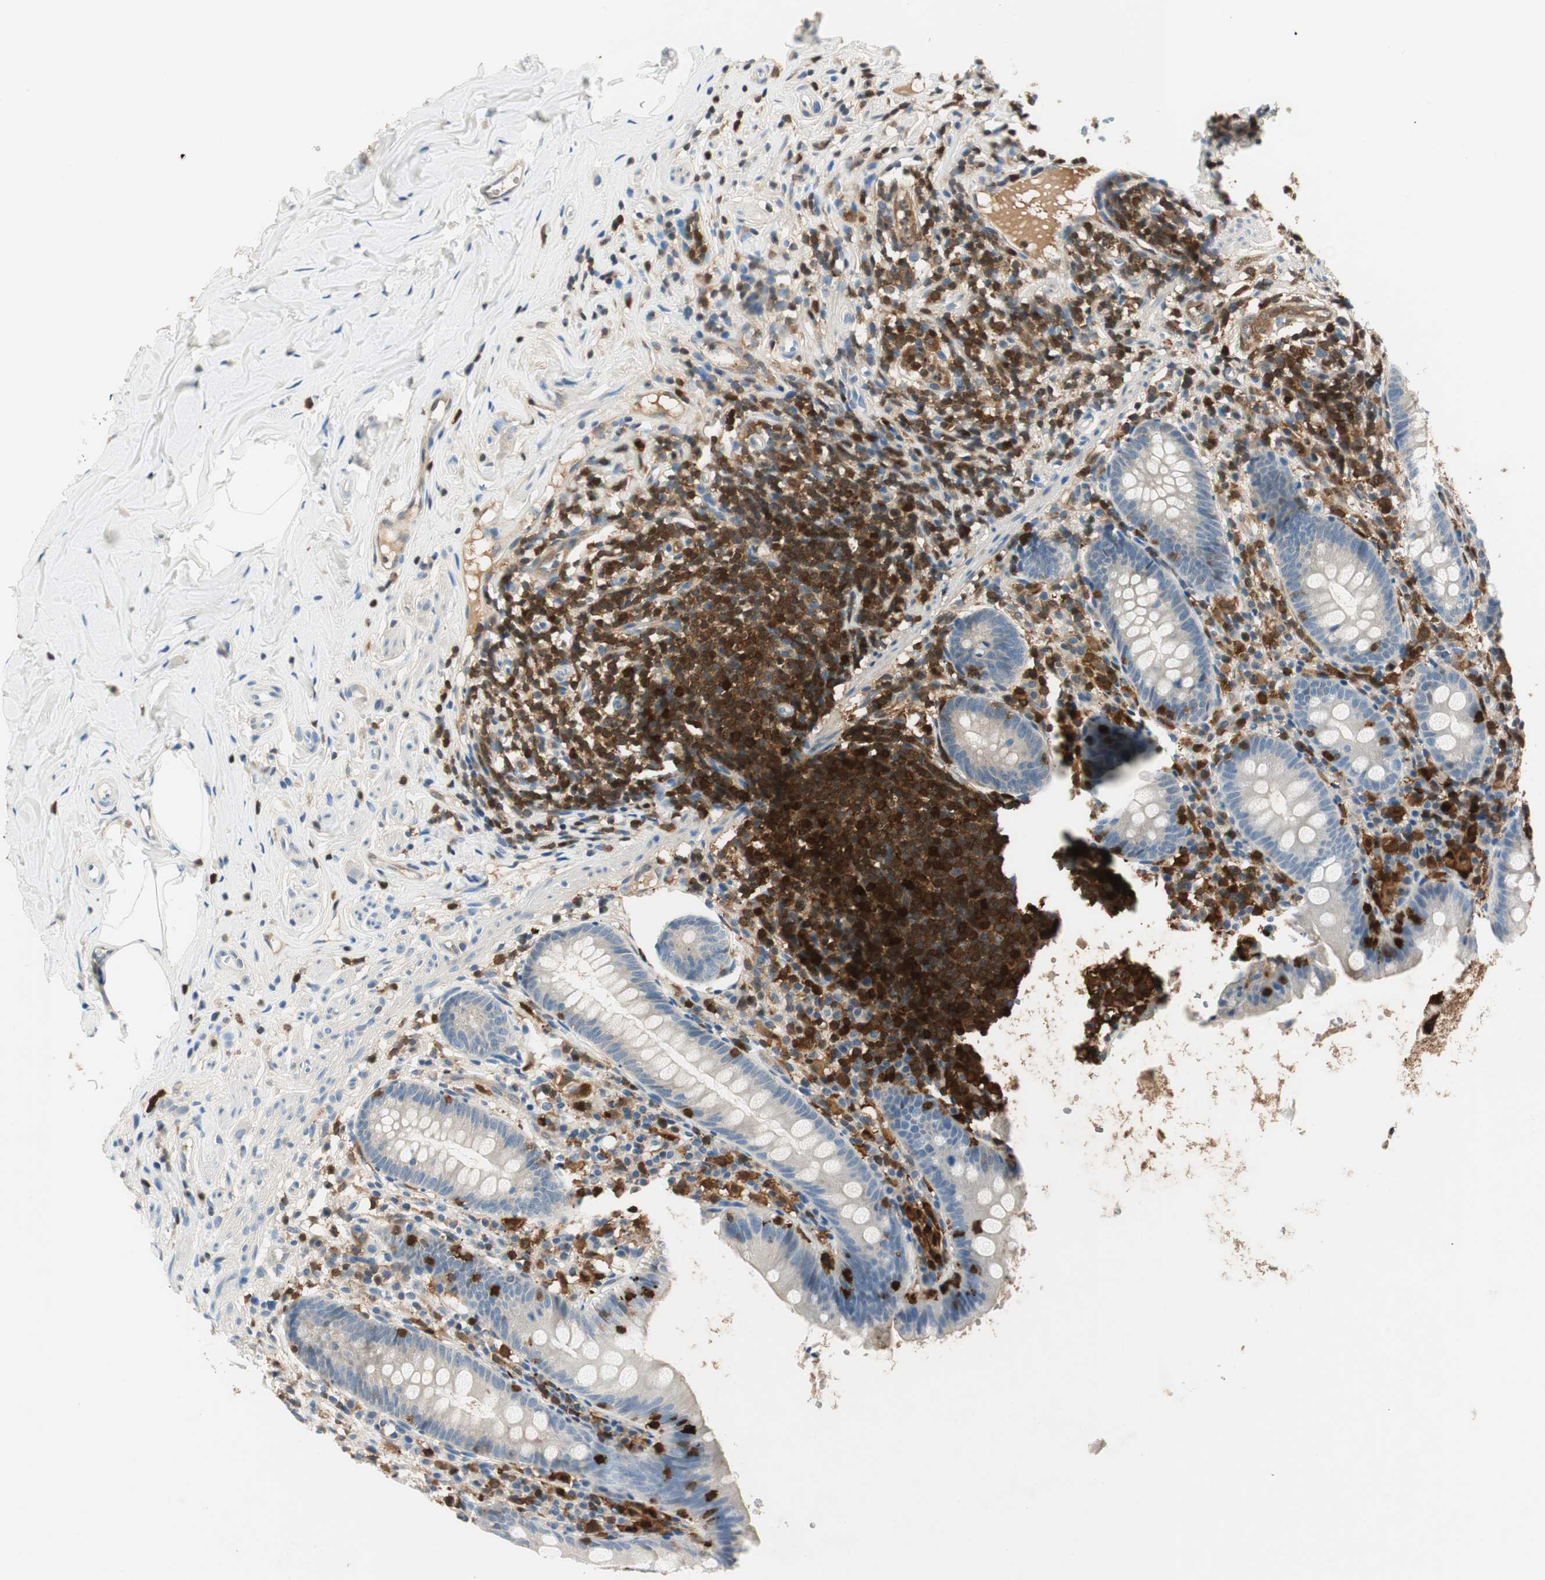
{"staining": {"intensity": "negative", "quantity": "none", "location": "none"}, "tissue": "appendix", "cell_type": "Glandular cells", "image_type": "normal", "snomed": [{"axis": "morphology", "description": "Normal tissue, NOS"}, {"axis": "topography", "description": "Appendix"}], "caption": "This micrograph is of benign appendix stained with immunohistochemistry to label a protein in brown with the nuclei are counter-stained blue. There is no expression in glandular cells. (DAB immunohistochemistry (IHC), high magnification).", "gene": "COTL1", "patient": {"sex": "male", "age": 52}}